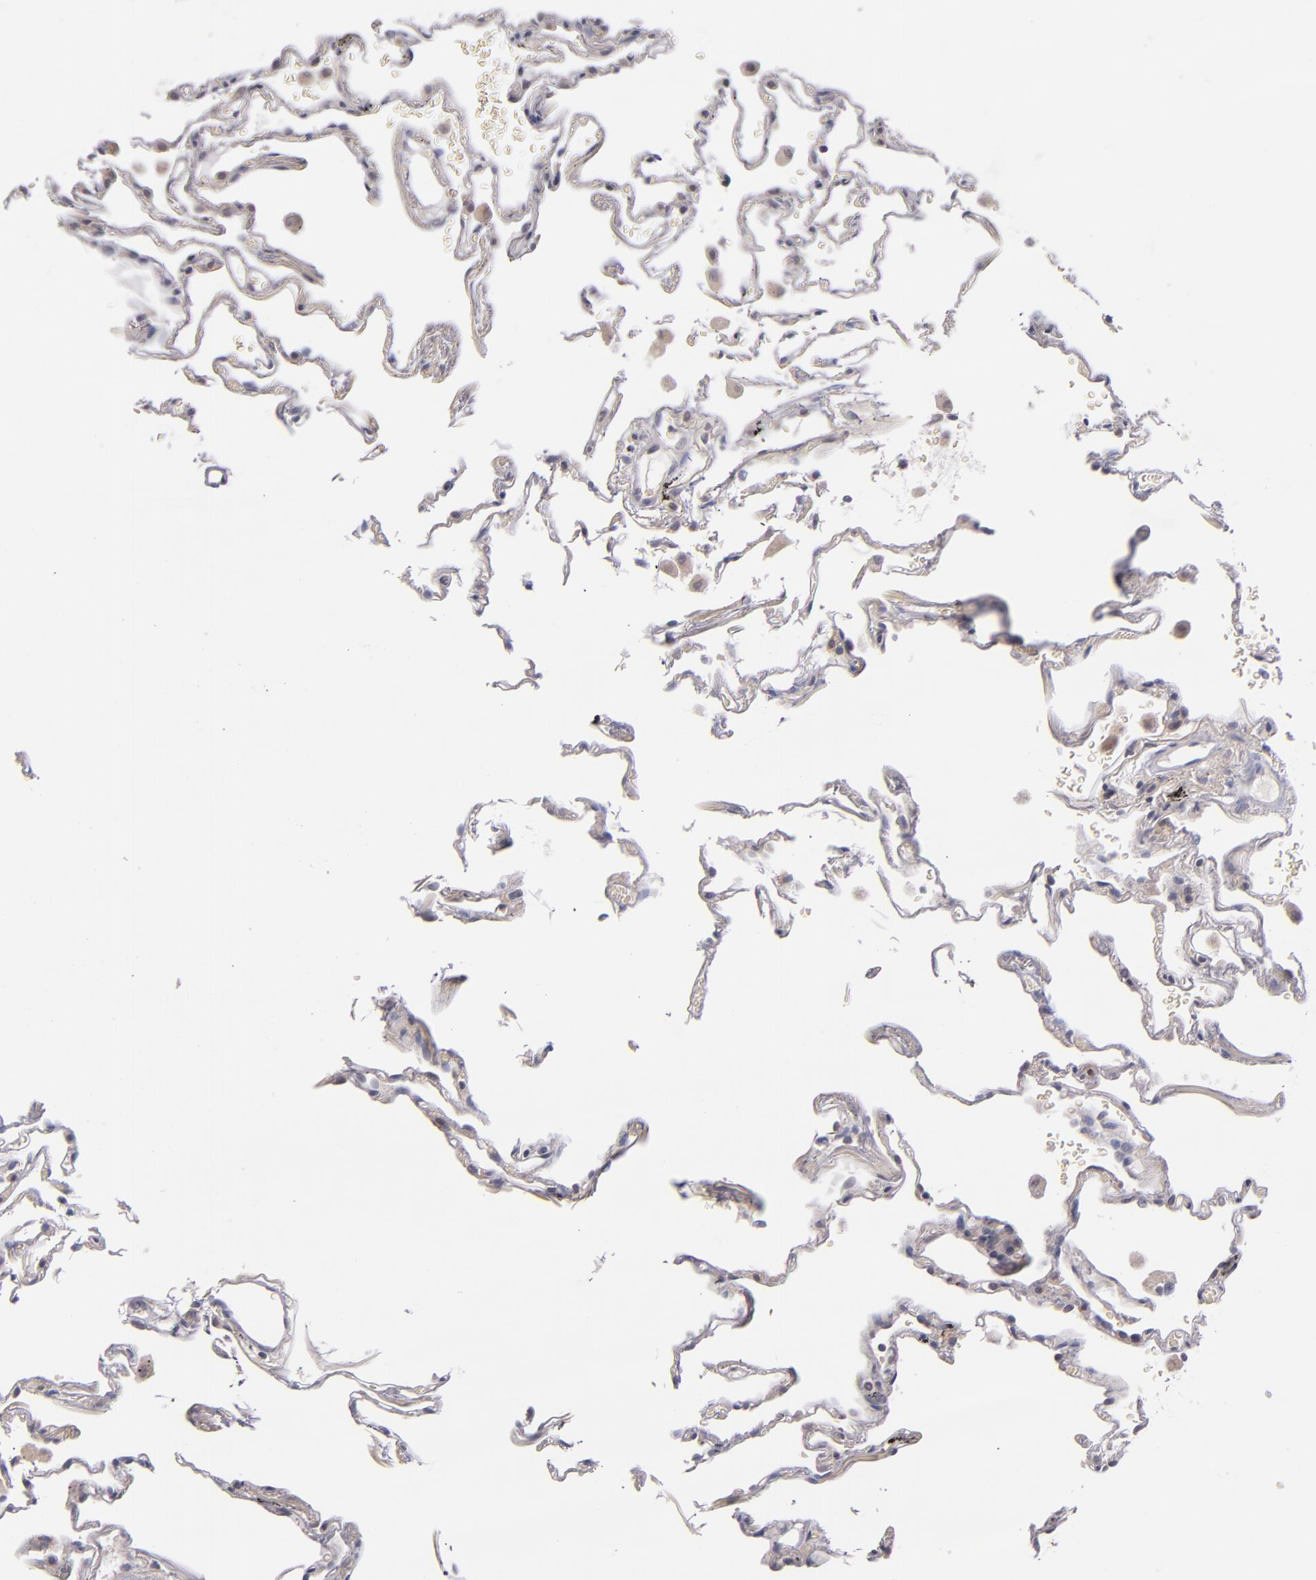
{"staining": {"intensity": "weak", "quantity": "<25%", "location": "cytoplasmic/membranous"}, "tissue": "lung", "cell_type": "Alveolar cells", "image_type": "normal", "snomed": [{"axis": "morphology", "description": "Normal tissue, NOS"}, {"axis": "morphology", "description": "Inflammation, NOS"}, {"axis": "topography", "description": "Lung"}], "caption": "A high-resolution micrograph shows immunohistochemistry (IHC) staining of normal lung, which displays no significant expression in alveolar cells.", "gene": "TSC2", "patient": {"sex": "male", "age": 69}}